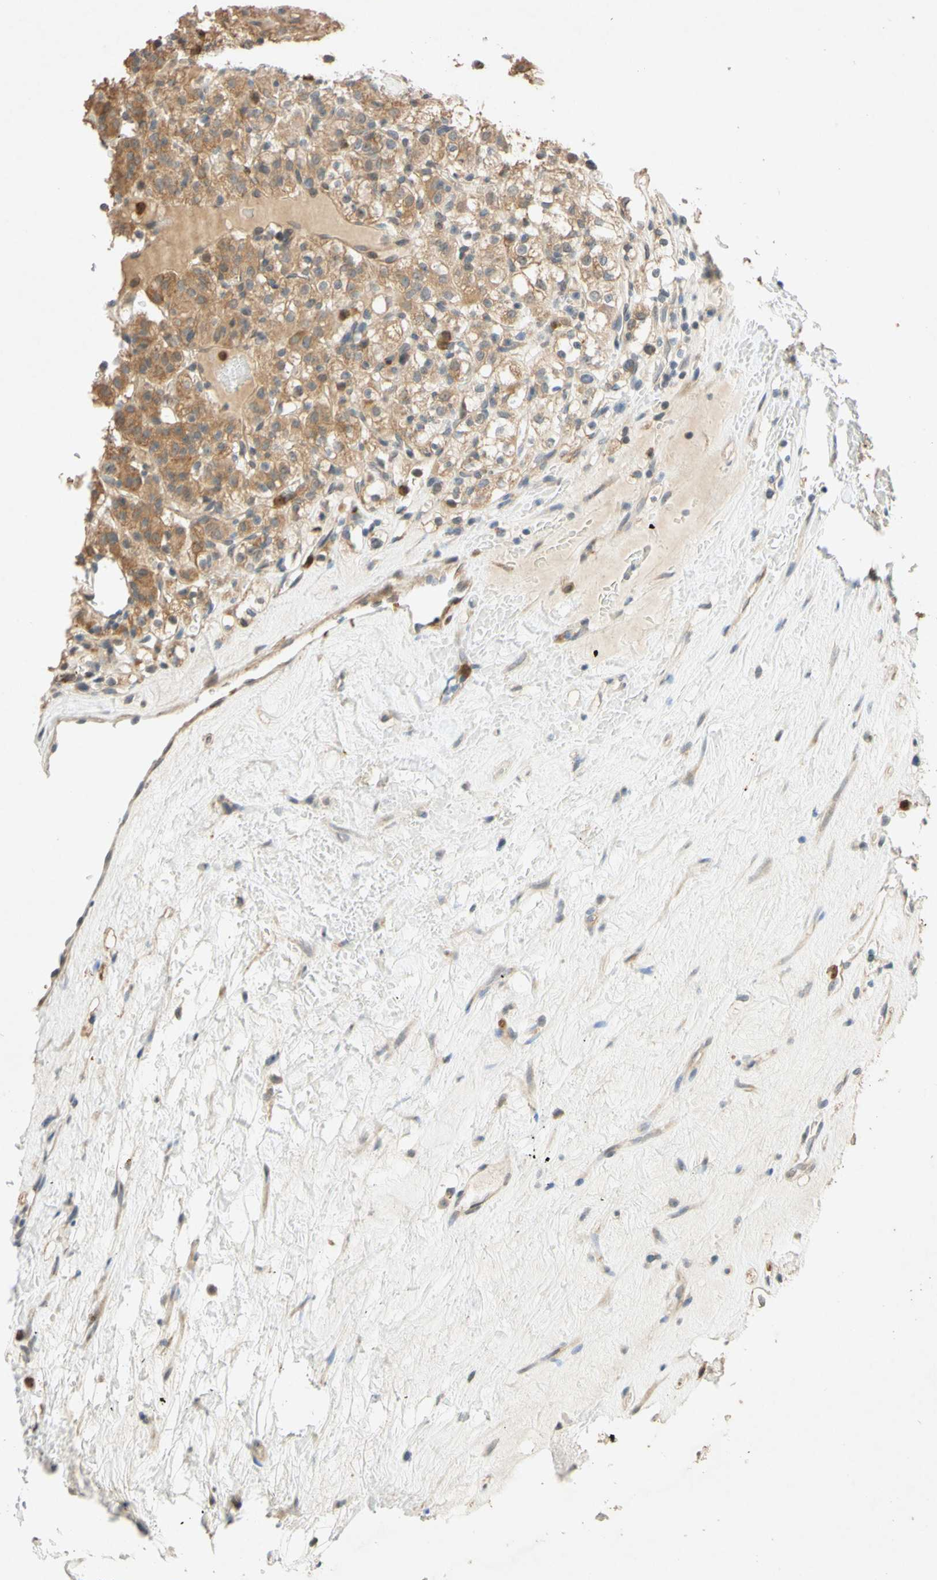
{"staining": {"intensity": "moderate", "quantity": ">75%", "location": "cytoplasmic/membranous"}, "tissue": "renal cancer", "cell_type": "Tumor cells", "image_type": "cancer", "snomed": [{"axis": "morphology", "description": "Normal tissue, NOS"}, {"axis": "morphology", "description": "Adenocarcinoma, NOS"}, {"axis": "topography", "description": "Kidney"}], "caption": "Renal adenocarcinoma stained for a protein shows moderate cytoplasmic/membranous positivity in tumor cells. Nuclei are stained in blue.", "gene": "GATA1", "patient": {"sex": "female", "age": 72}}